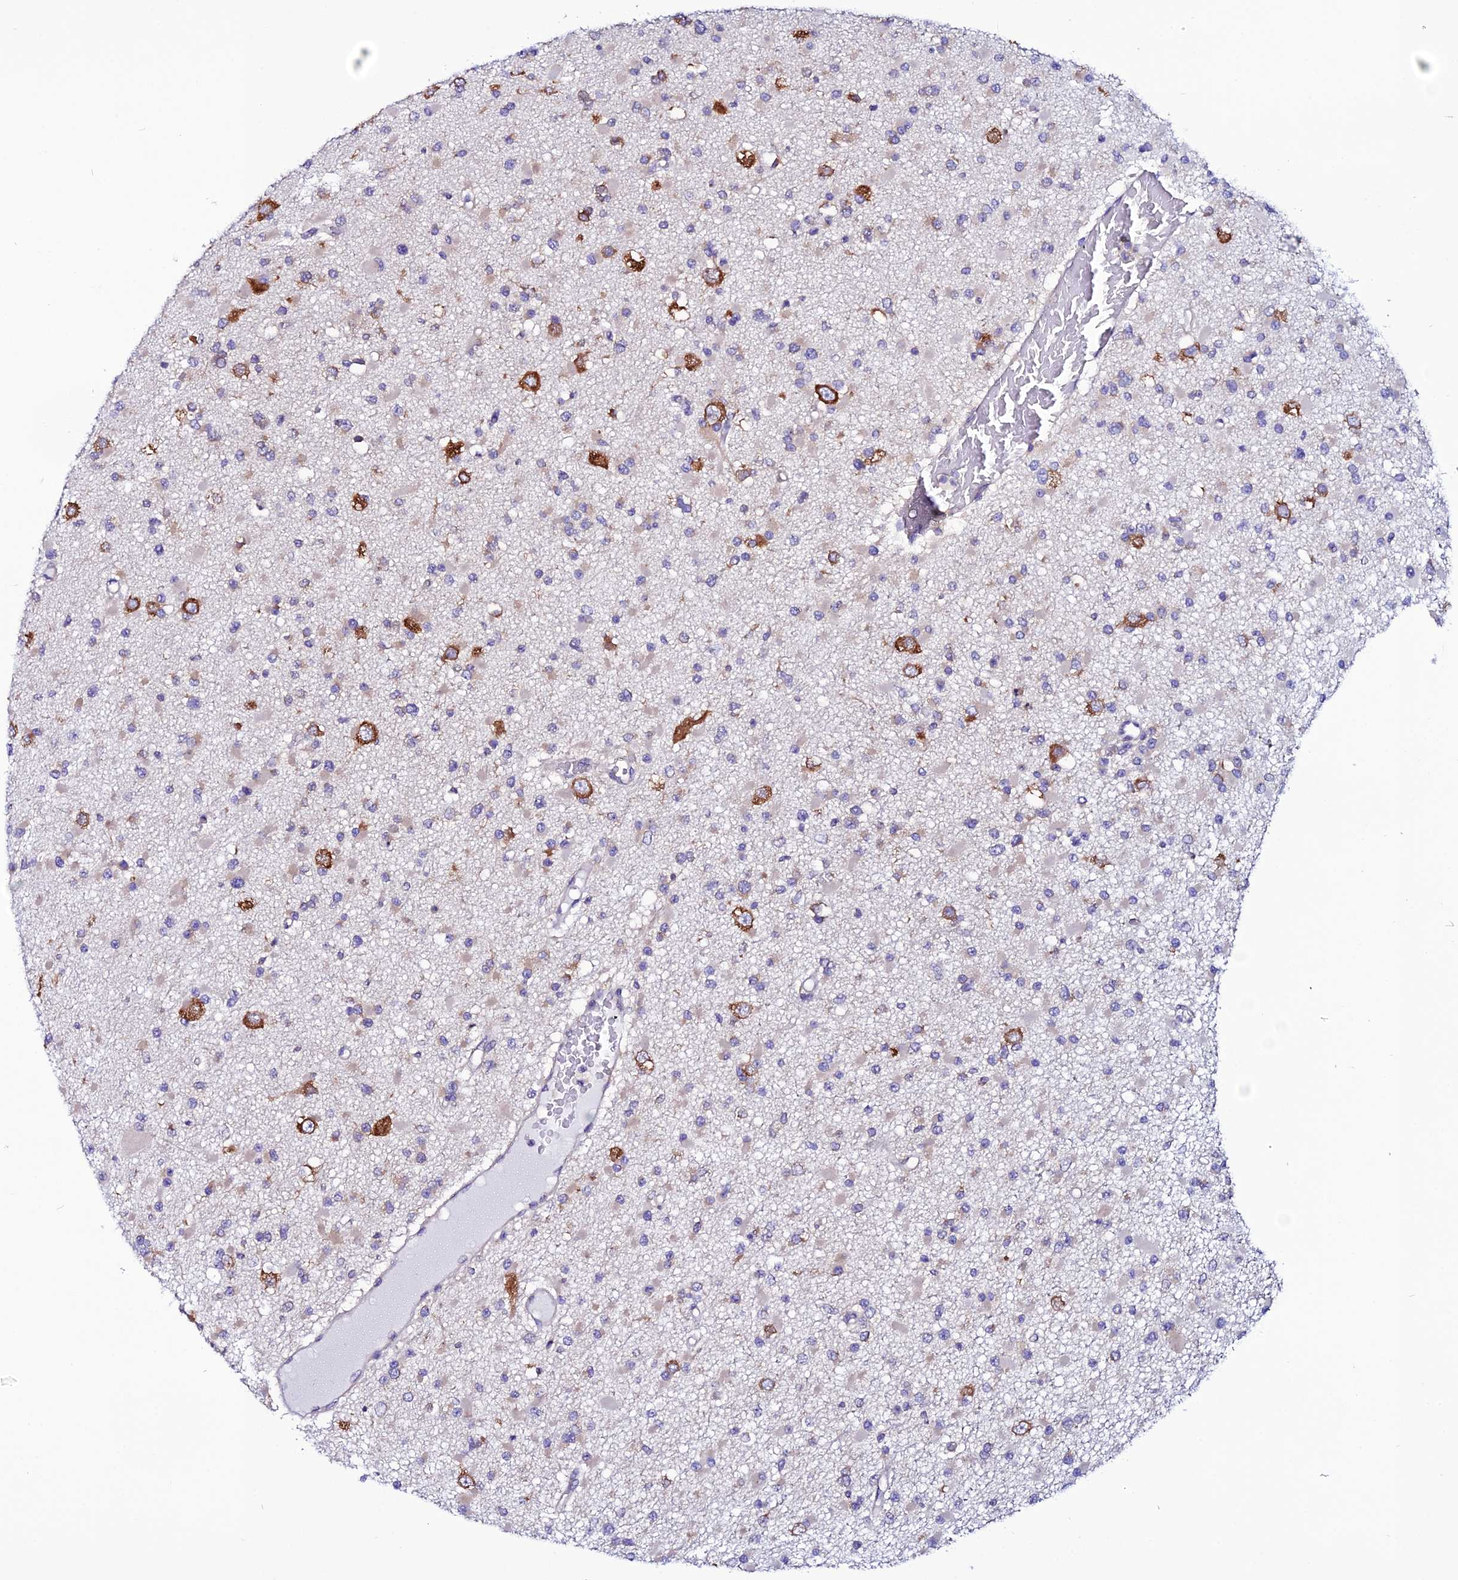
{"staining": {"intensity": "moderate", "quantity": "<25%", "location": "cytoplasmic/membranous"}, "tissue": "glioma", "cell_type": "Tumor cells", "image_type": "cancer", "snomed": [{"axis": "morphology", "description": "Glioma, malignant, Low grade"}, {"axis": "topography", "description": "Brain"}], "caption": "This is an image of immunohistochemistry staining of malignant glioma (low-grade), which shows moderate expression in the cytoplasmic/membranous of tumor cells.", "gene": "EEF1G", "patient": {"sex": "female", "age": 22}}